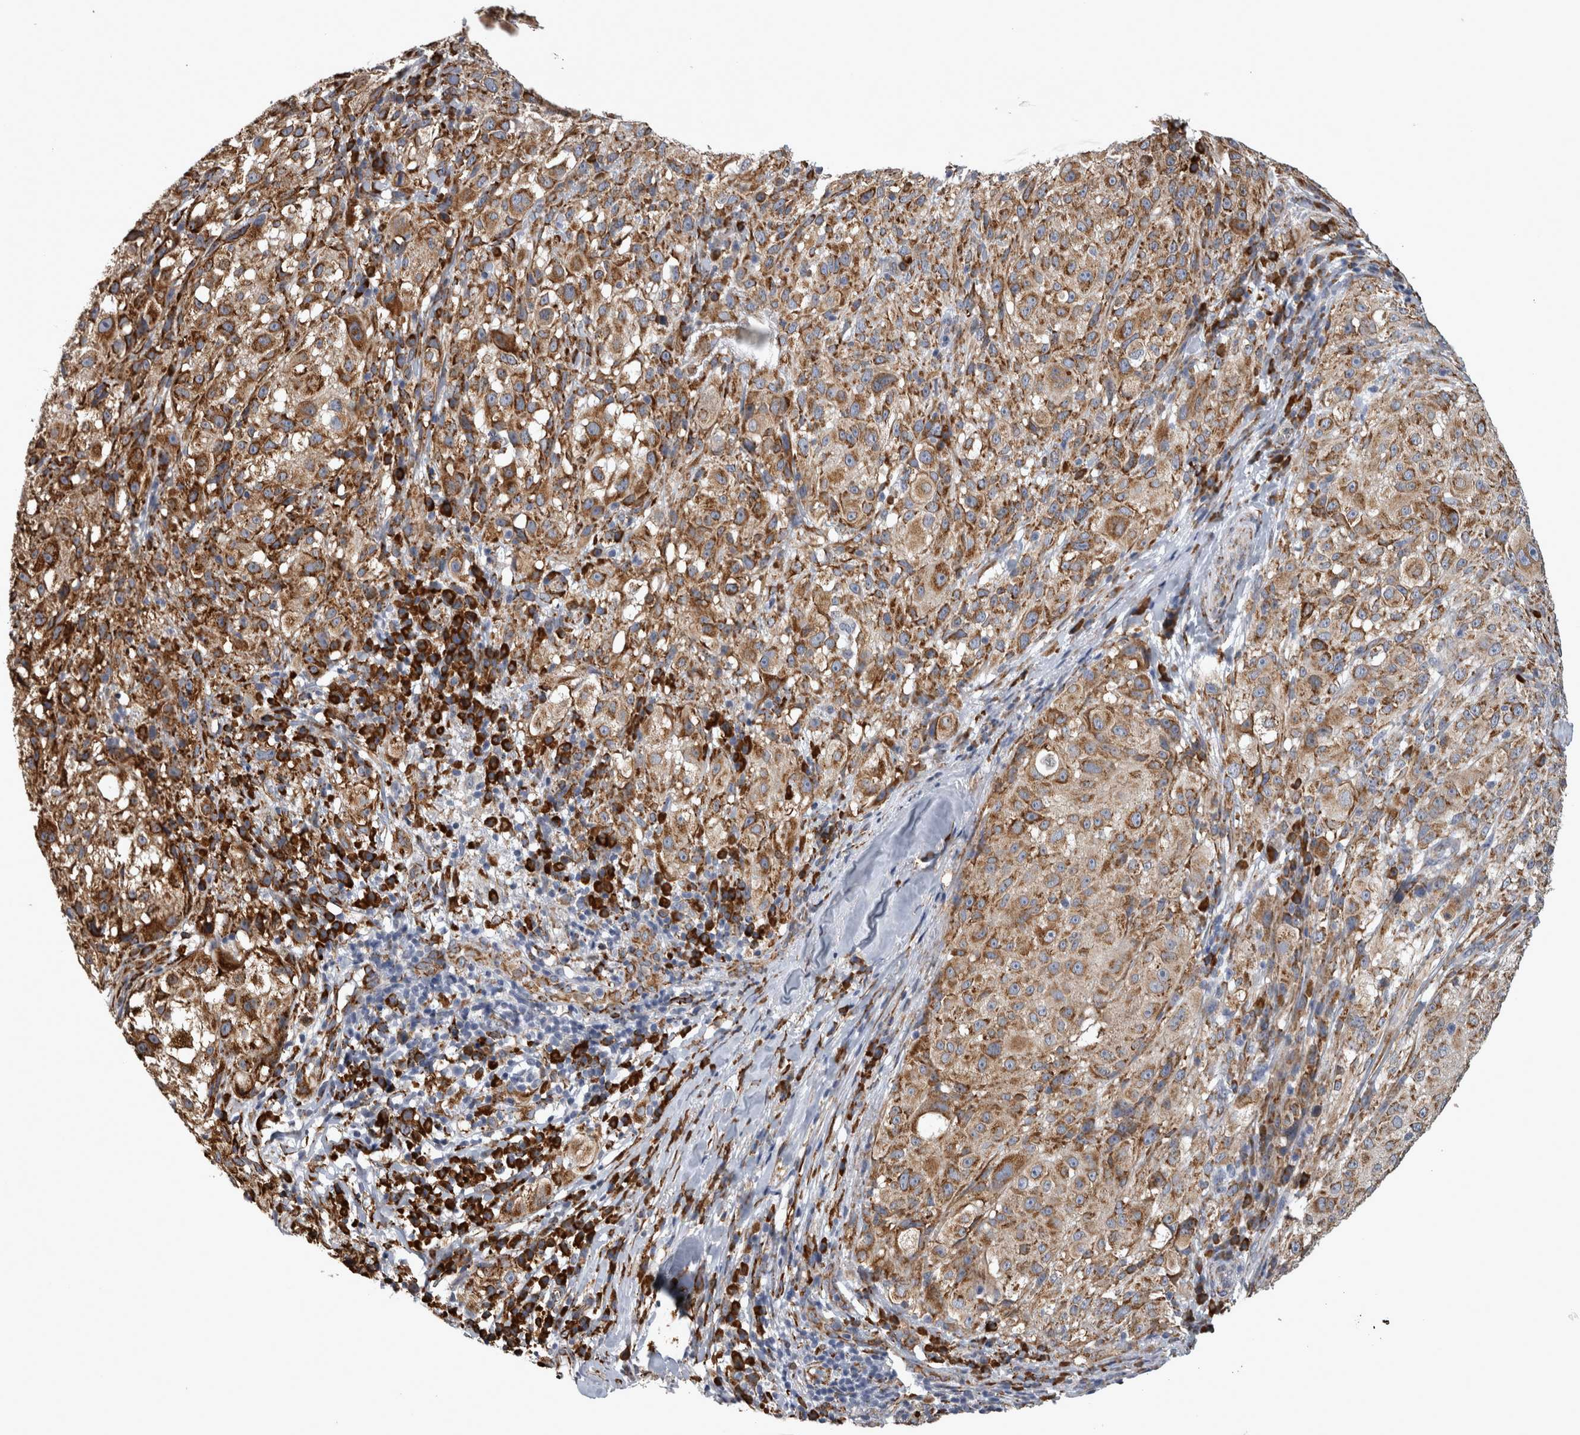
{"staining": {"intensity": "moderate", "quantity": ">75%", "location": "cytoplasmic/membranous"}, "tissue": "melanoma", "cell_type": "Tumor cells", "image_type": "cancer", "snomed": [{"axis": "morphology", "description": "Necrosis, NOS"}, {"axis": "morphology", "description": "Malignant melanoma, NOS"}, {"axis": "topography", "description": "Skin"}], "caption": "Melanoma tissue exhibits moderate cytoplasmic/membranous staining in approximately >75% of tumor cells, visualized by immunohistochemistry.", "gene": "FHIP2B", "patient": {"sex": "female", "age": 87}}